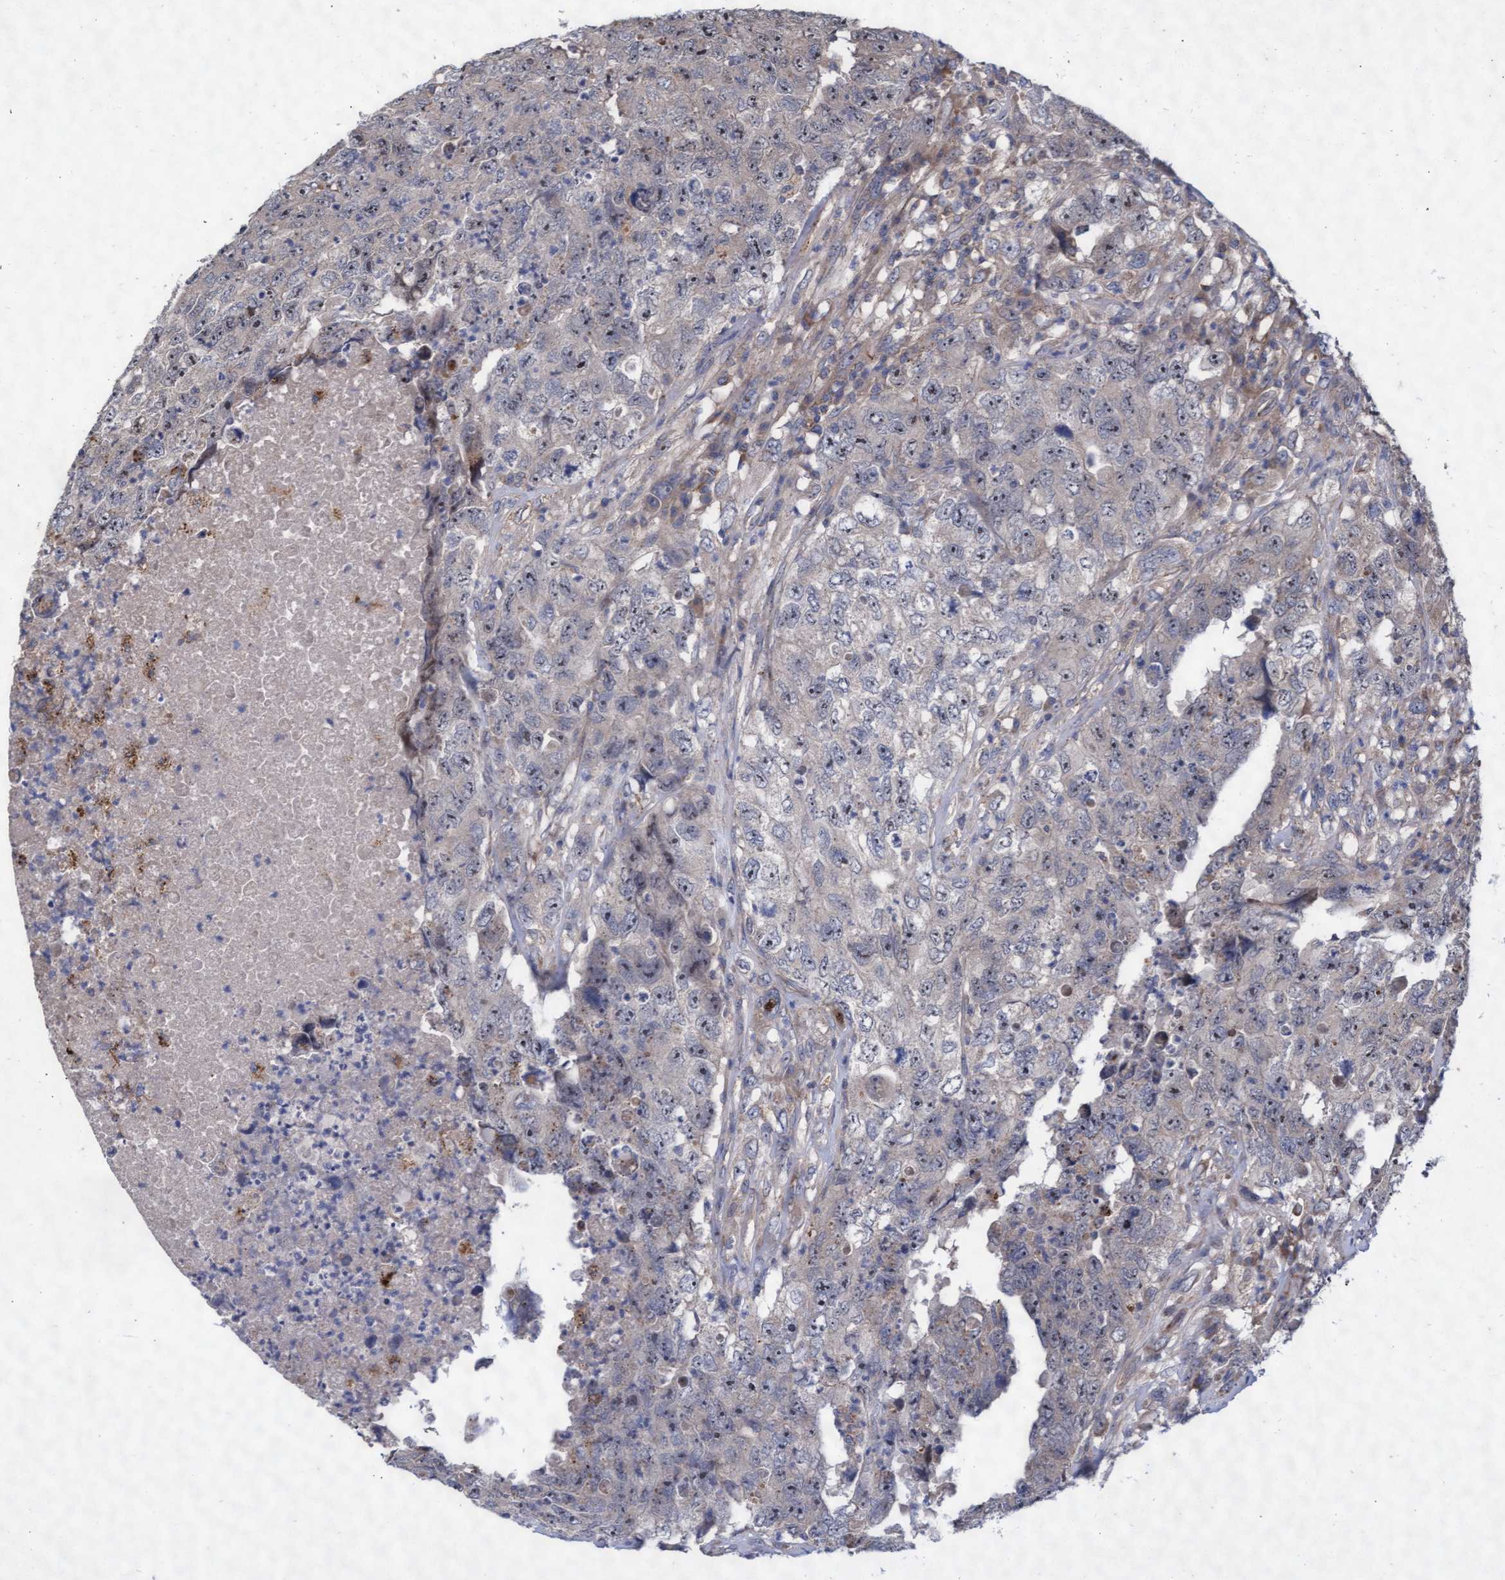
{"staining": {"intensity": "negative", "quantity": "none", "location": "none"}, "tissue": "testis cancer", "cell_type": "Tumor cells", "image_type": "cancer", "snomed": [{"axis": "morphology", "description": "Carcinoma, Embryonal, NOS"}, {"axis": "topography", "description": "Testis"}], "caption": "Immunohistochemistry of testis cancer (embryonal carcinoma) displays no positivity in tumor cells.", "gene": "ABCF2", "patient": {"sex": "male", "age": 32}}